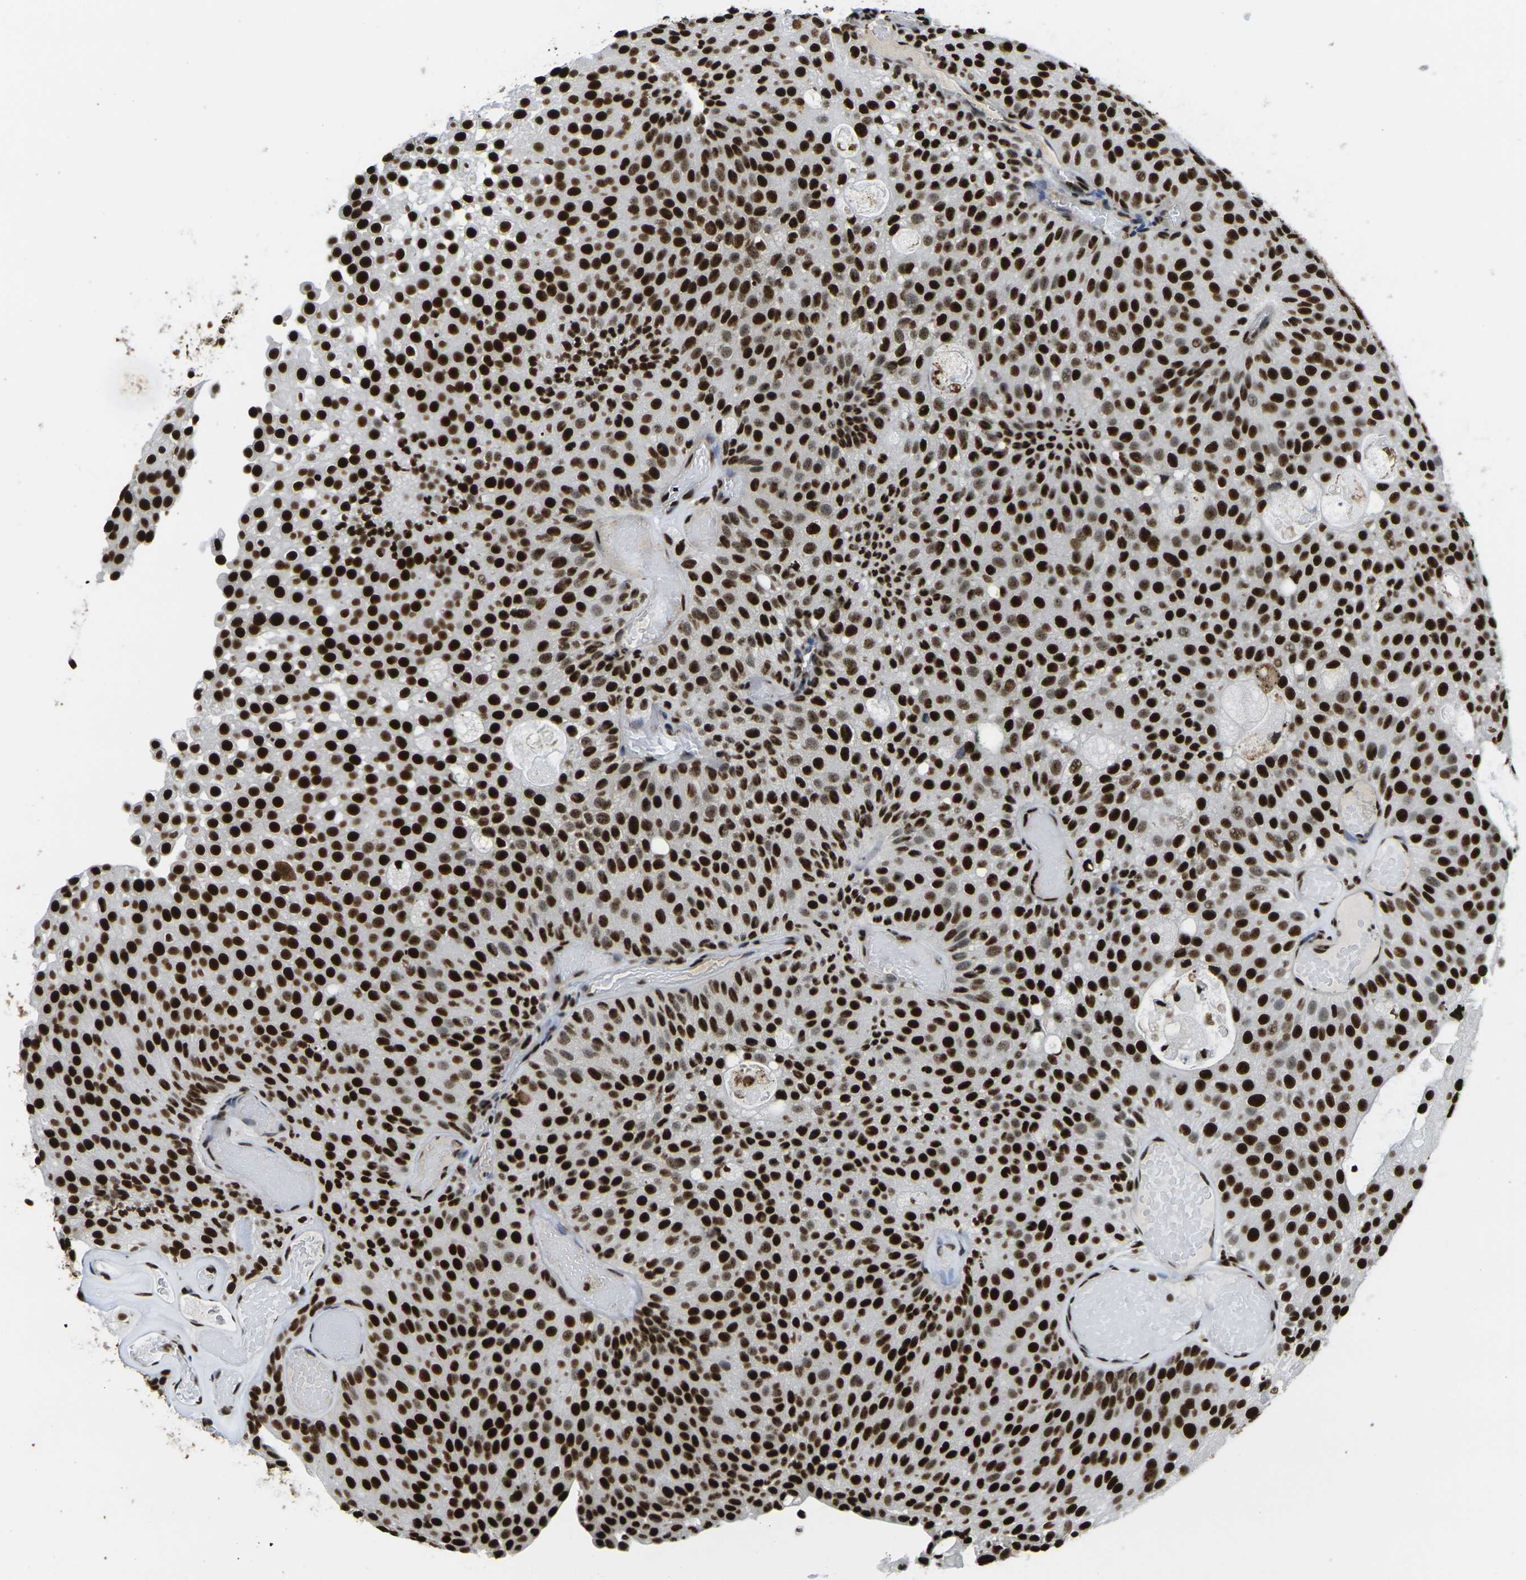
{"staining": {"intensity": "strong", "quantity": ">75%", "location": "nuclear"}, "tissue": "urothelial cancer", "cell_type": "Tumor cells", "image_type": "cancer", "snomed": [{"axis": "morphology", "description": "Urothelial carcinoma, Low grade"}, {"axis": "topography", "description": "Urinary bladder"}], "caption": "This histopathology image demonstrates urothelial cancer stained with IHC to label a protein in brown. The nuclear of tumor cells show strong positivity for the protein. Nuclei are counter-stained blue.", "gene": "SMARCC1", "patient": {"sex": "male", "age": 78}}